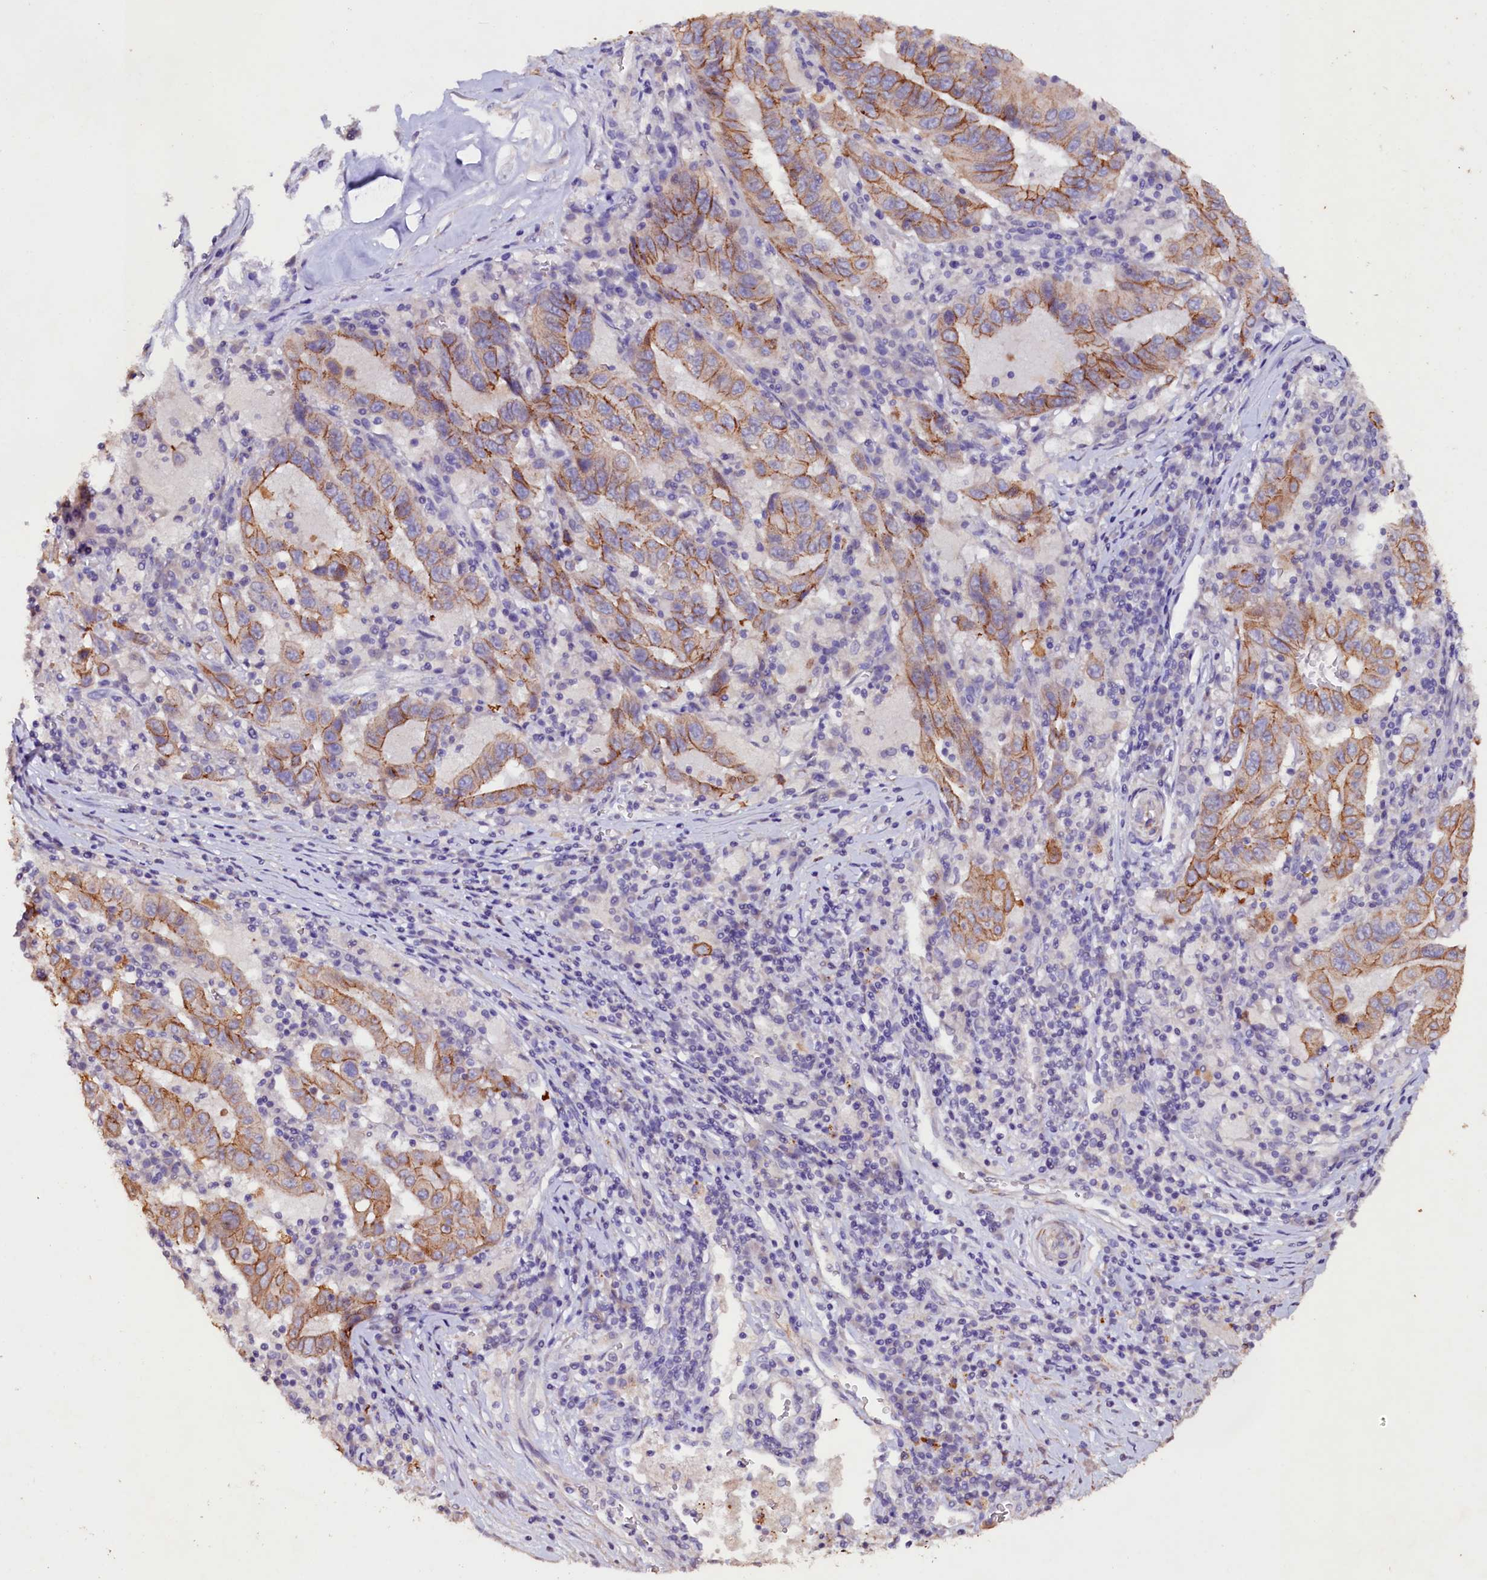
{"staining": {"intensity": "moderate", "quantity": "25%-75%", "location": "cytoplasmic/membranous"}, "tissue": "pancreatic cancer", "cell_type": "Tumor cells", "image_type": "cancer", "snomed": [{"axis": "morphology", "description": "Adenocarcinoma, NOS"}, {"axis": "topography", "description": "Pancreas"}], "caption": "Human pancreatic adenocarcinoma stained for a protein (brown) reveals moderate cytoplasmic/membranous positive expression in about 25%-75% of tumor cells.", "gene": "VPS36", "patient": {"sex": "male", "age": 63}}